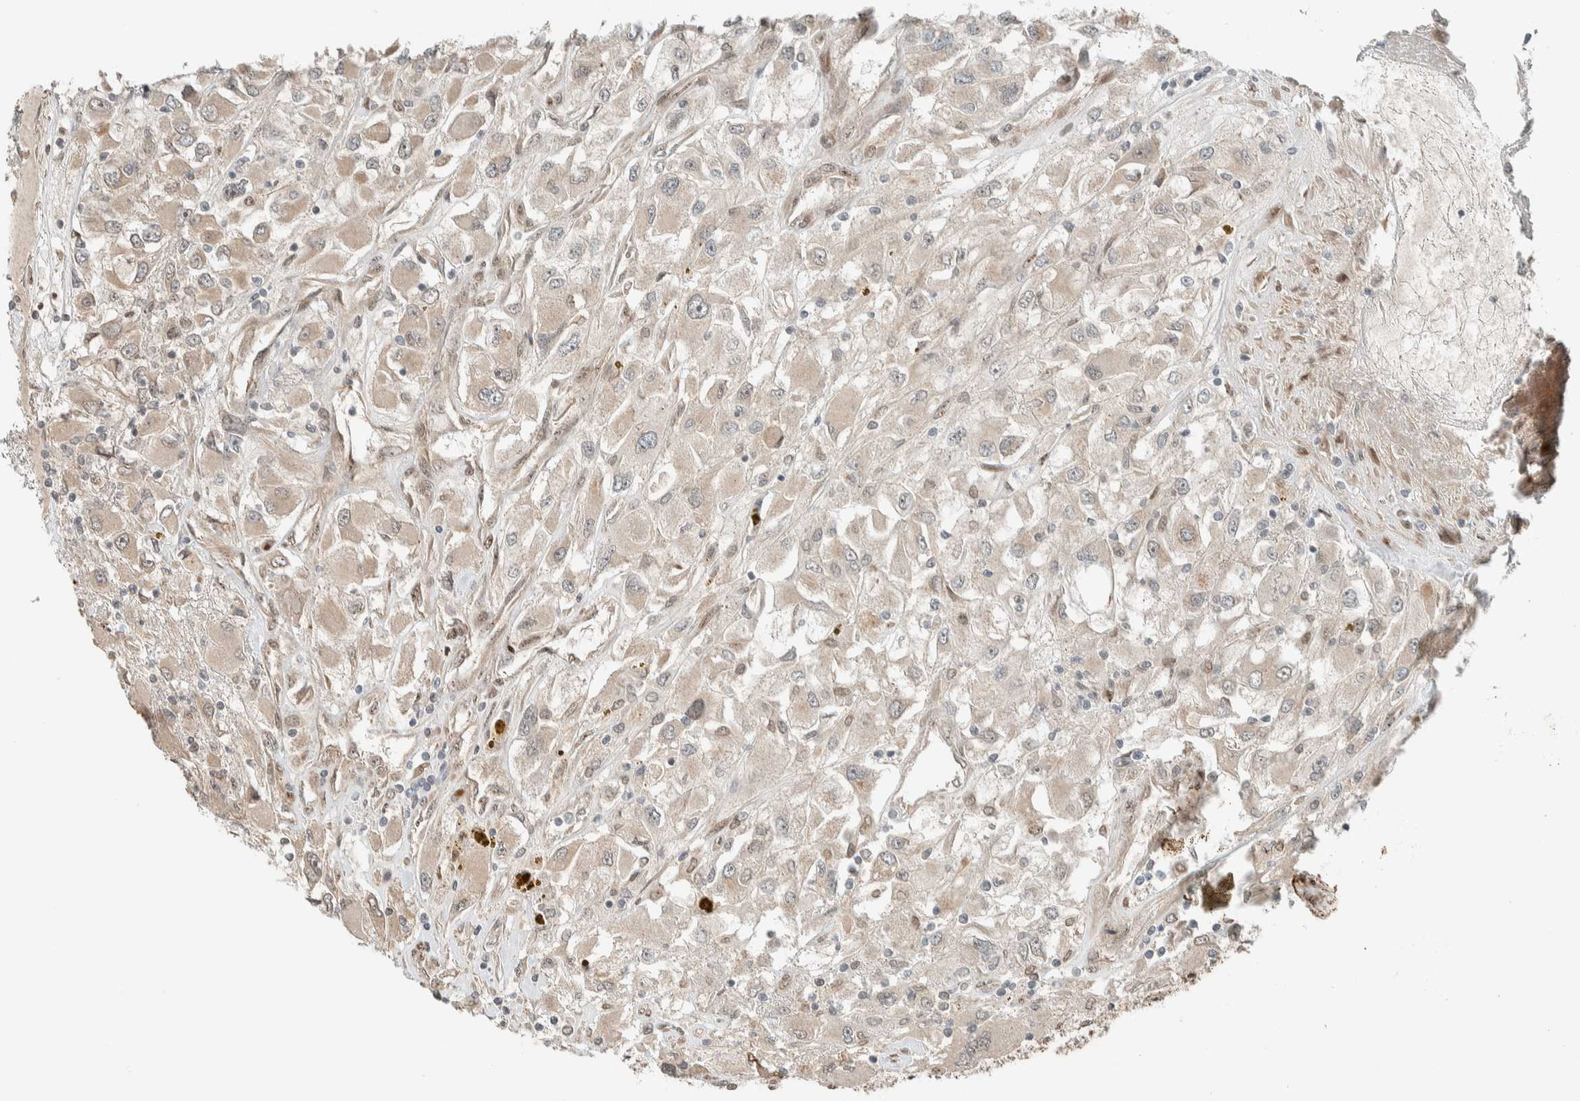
{"staining": {"intensity": "weak", "quantity": "<25%", "location": "cytoplasmic/membranous"}, "tissue": "renal cancer", "cell_type": "Tumor cells", "image_type": "cancer", "snomed": [{"axis": "morphology", "description": "Adenocarcinoma, NOS"}, {"axis": "topography", "description": "Kidney"}], "caption": "This is an immunohistochemistry photomicrograph of renal cancer (adenocarcinoma). There is no positivity in tumor cells.", "gene": "STXBP4", "patient": {"sex": "female", "age": 52}}